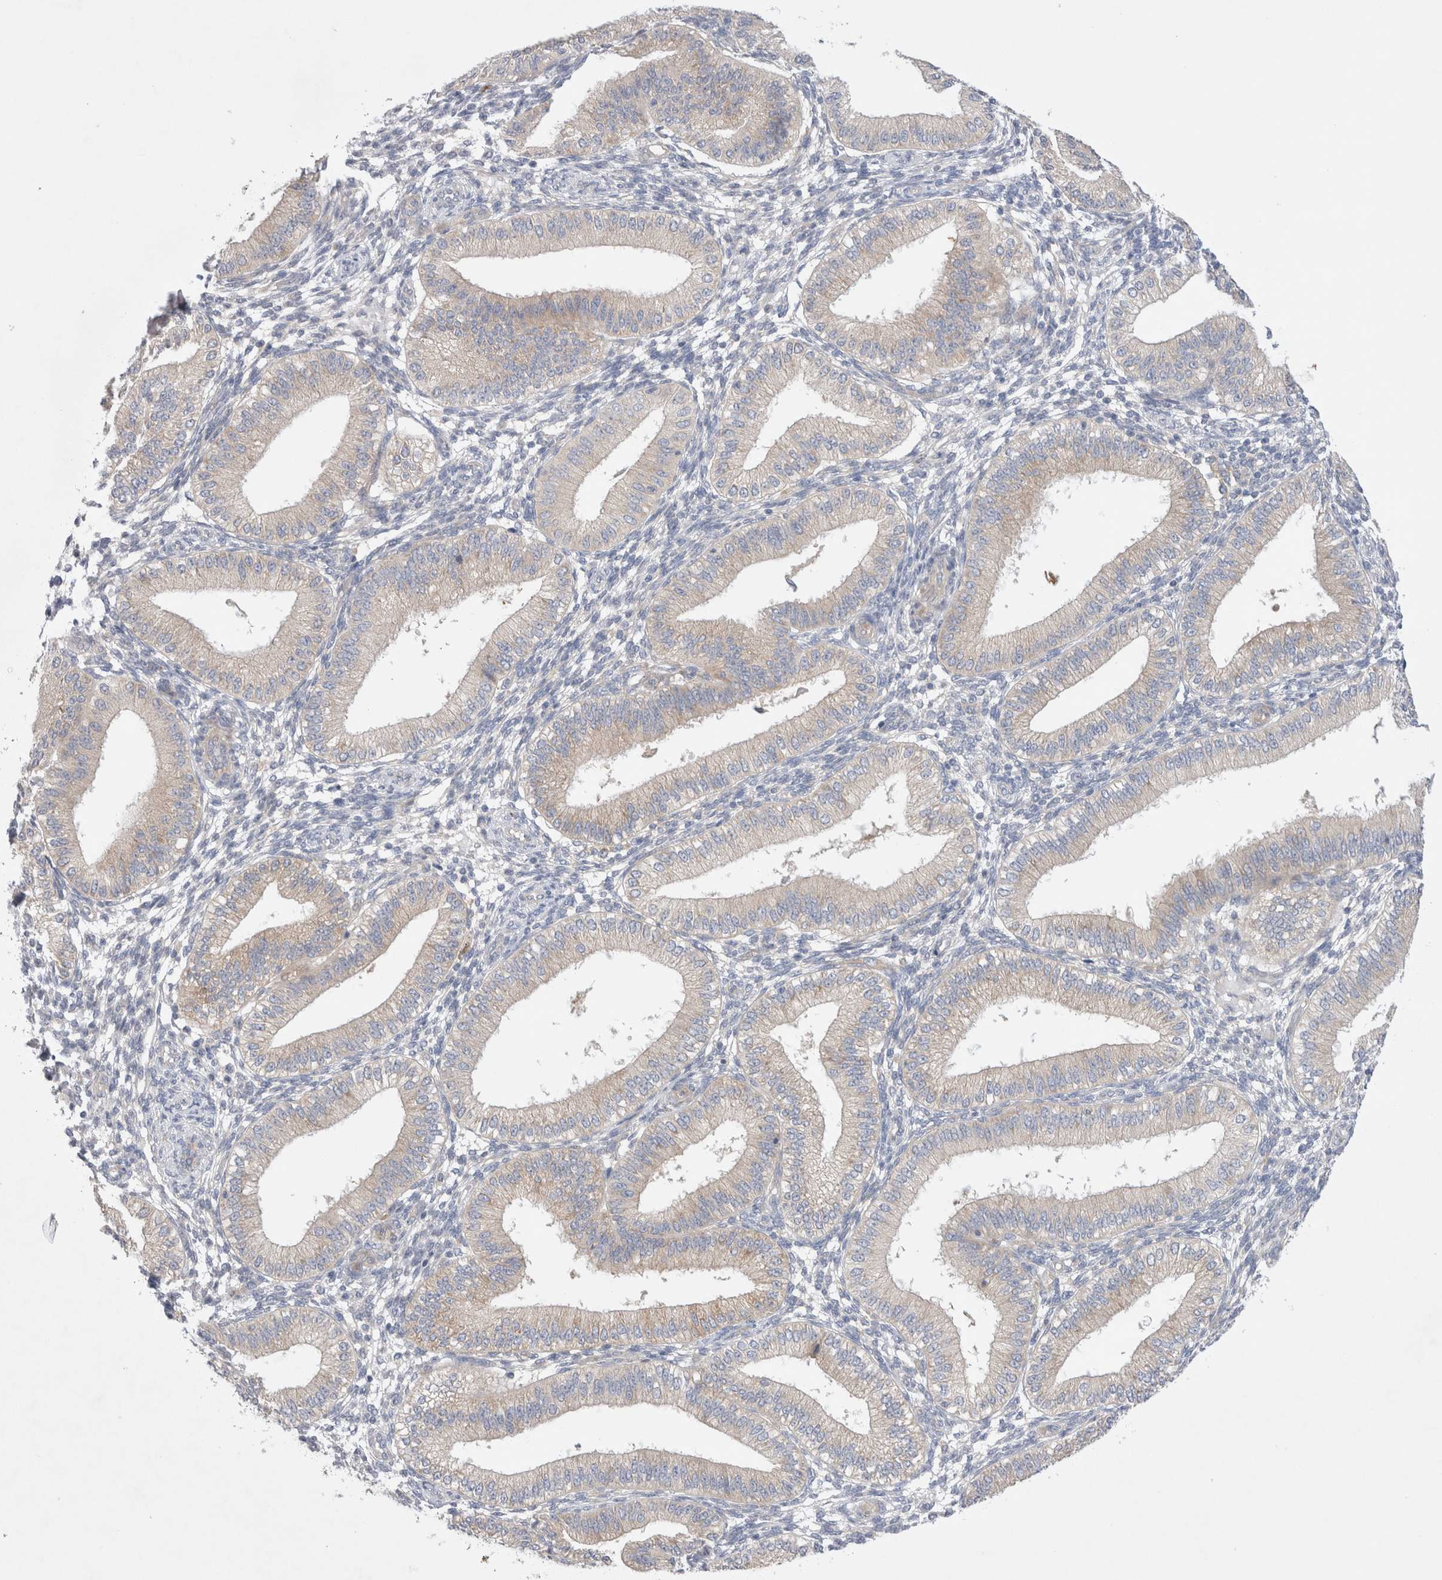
{"staining": {"intensity": "negative", "quantity": "none", "location": "none"}, "tissue": "endometrium", "cell_type": "Cells in endometrial stroma", "image_type": "normal", "snomed": [{"axis": "morphology", "description": "Normal tissue, NOS"}, {"axis": "topography", "description": "Endometrium"}], "caption": "A photomicrograph of endometrium stained for a protein exhibits no brown staining in cells in endometrial stroma. The staining was performed using DAB to visualize the protein expression in brown, while the nuclei were stained in blue with hematoxylin (Magnification: 20x).", "gene": "RBM12B", "patient": {"sex": "female", "age": 39}}